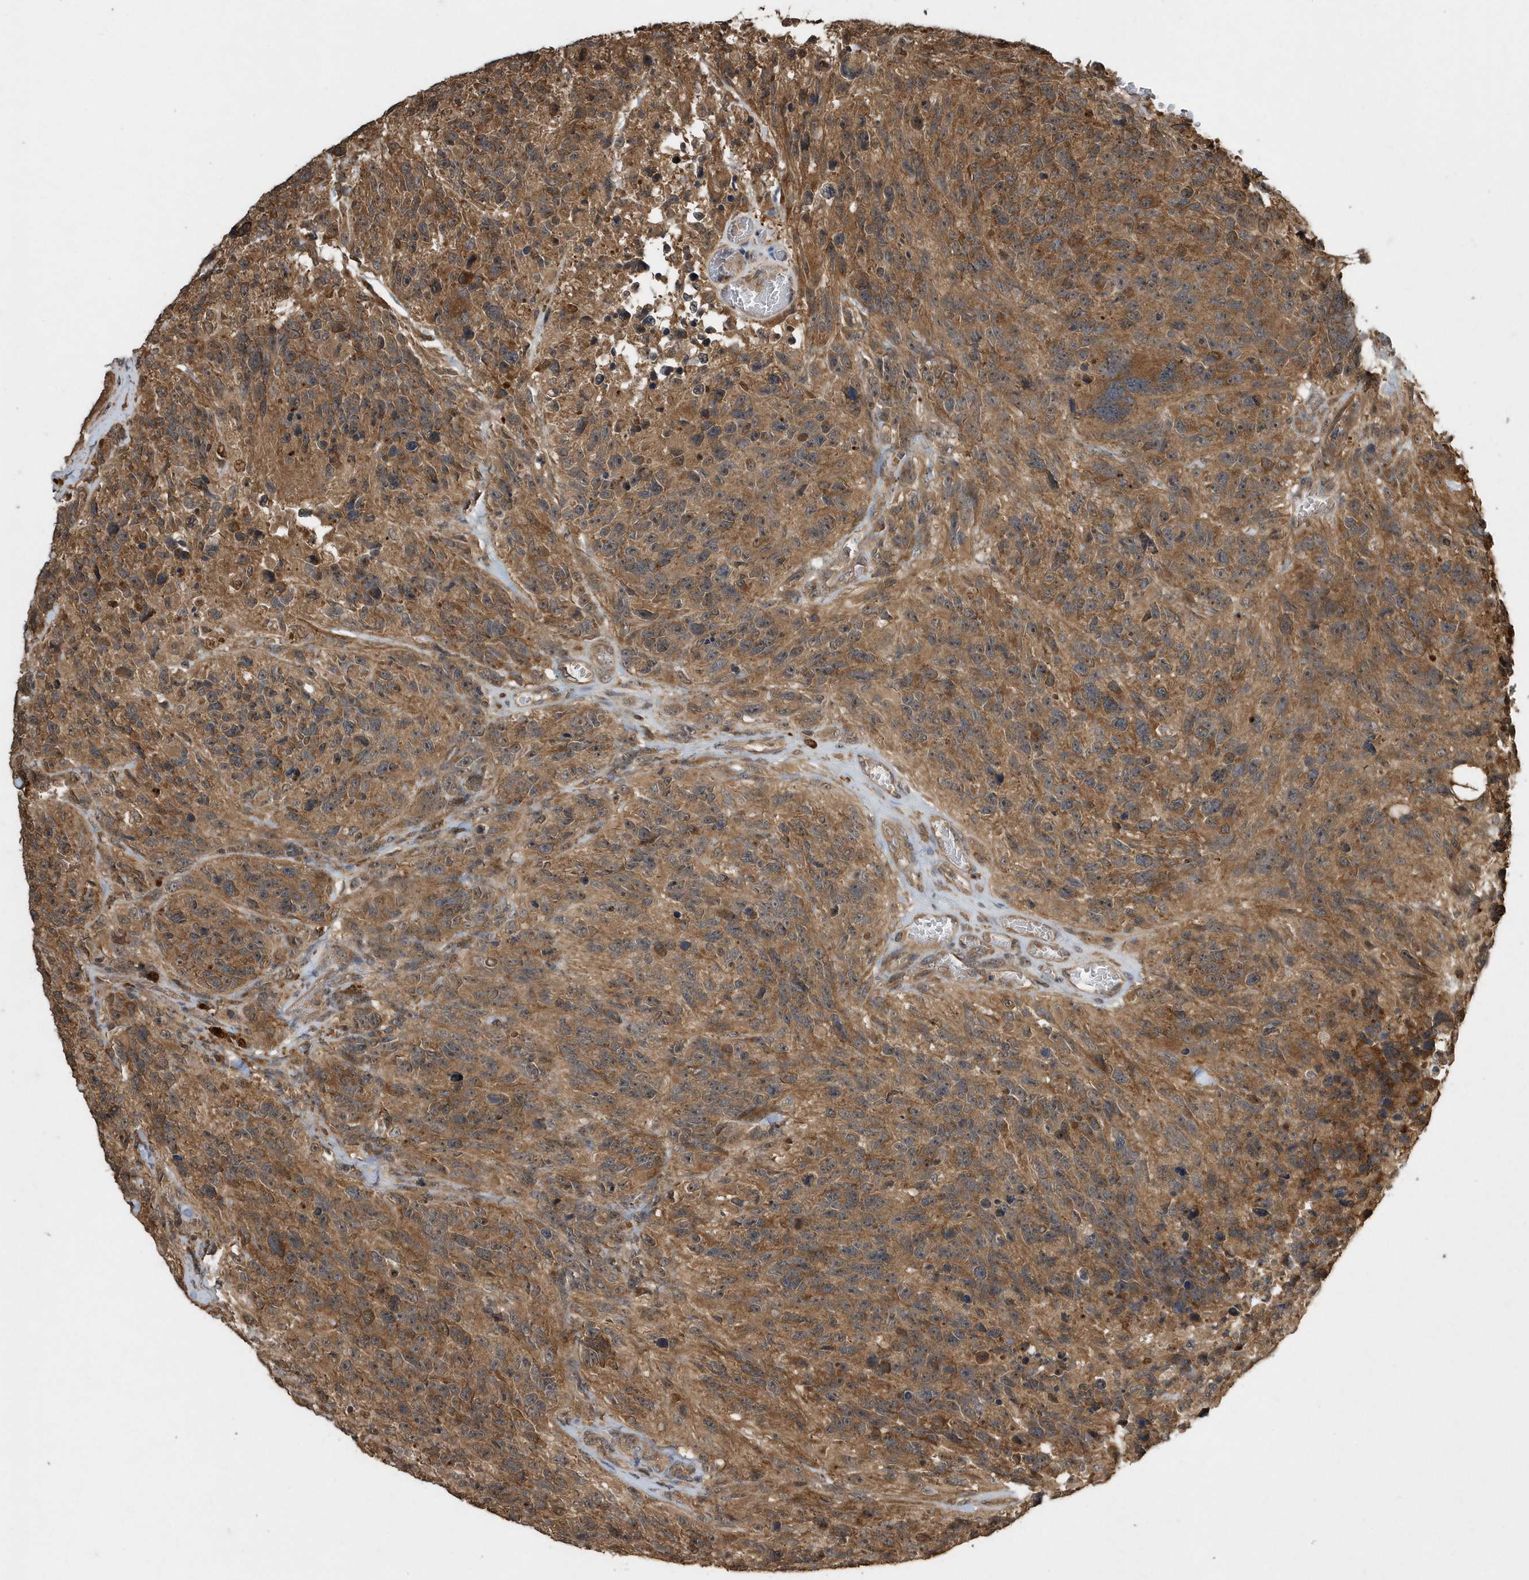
{"staining": {"intensity": "moderate", "quantity": ">75%", "location": "cytoplasmic/membranous"}, "tissue": "glioma", "cell_type": "Tumor cells", "image_type": "cancer", "snomed": [{"axis": "morphology", "description": "Glioma, malignant, High grade"}, {"axis": "topography", "description": "Brain"}], "caption": "Moderate cytoplasmic/membranous protein positivity is identified in approximately >75% of tumor cells in glioma.", "gene": "WASHC5", "patient": {"sex": "male", "age": 69}}